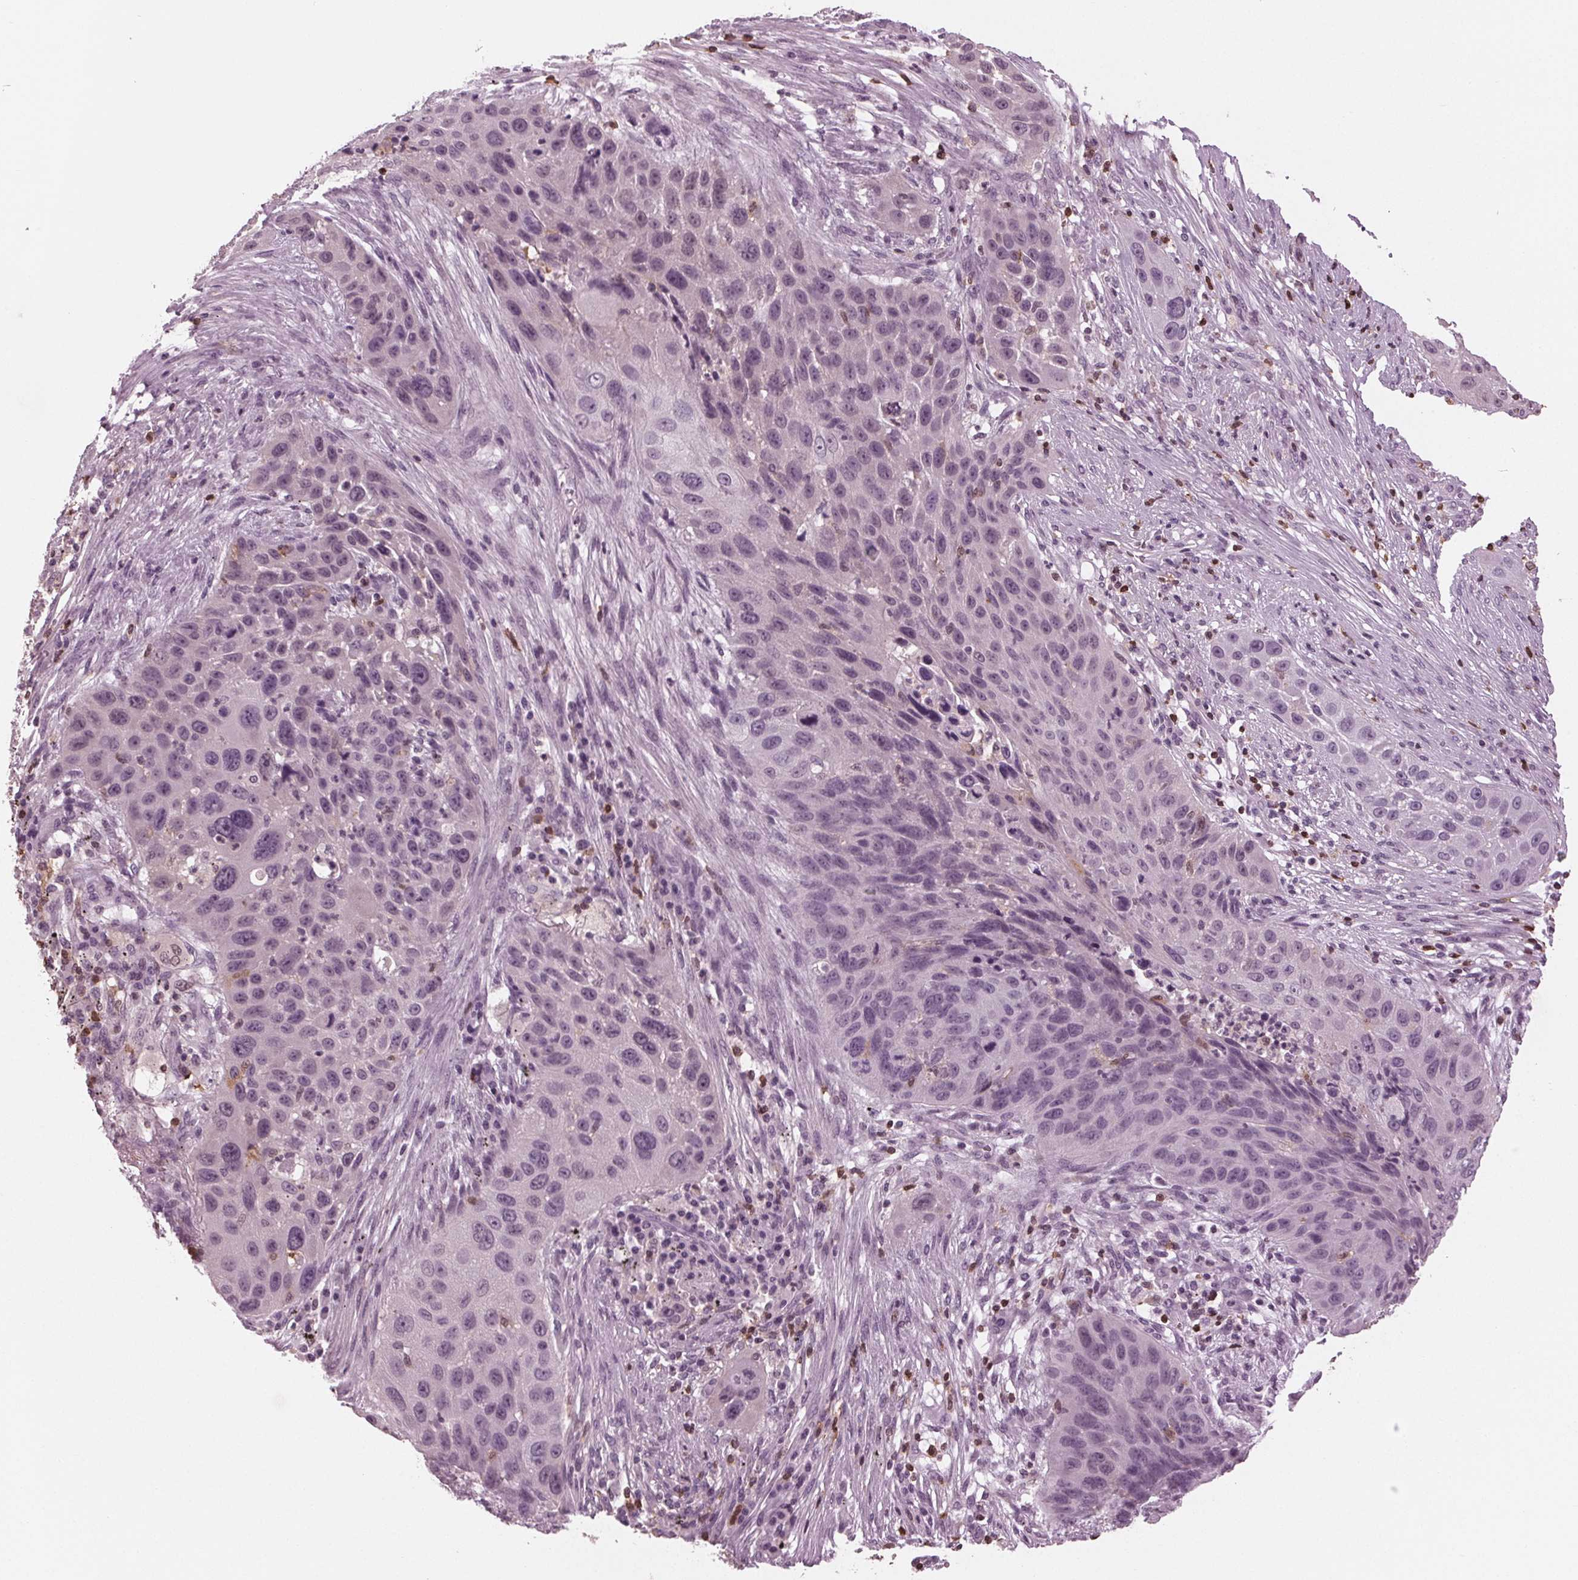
{"staining": {"intensity": "negative", "quantity": "none", "location": "none"}, "tissue": "lung cancer", "cell_type": "Tumor cells", "image_type": "cancer", "snomed": [{"axis": "morphology", "description": "Squamous cell carcinoma, NOS"}, {"axis": "topography", "description": "Lung"}], "caption": "The immunohistochemistry (IHC) image has no significant expression in tumor cells of lung cancer (squamous cell carcinoma) tissue.", "gene": "BTLA", "patient": {"sex": "male", "age": 63}}